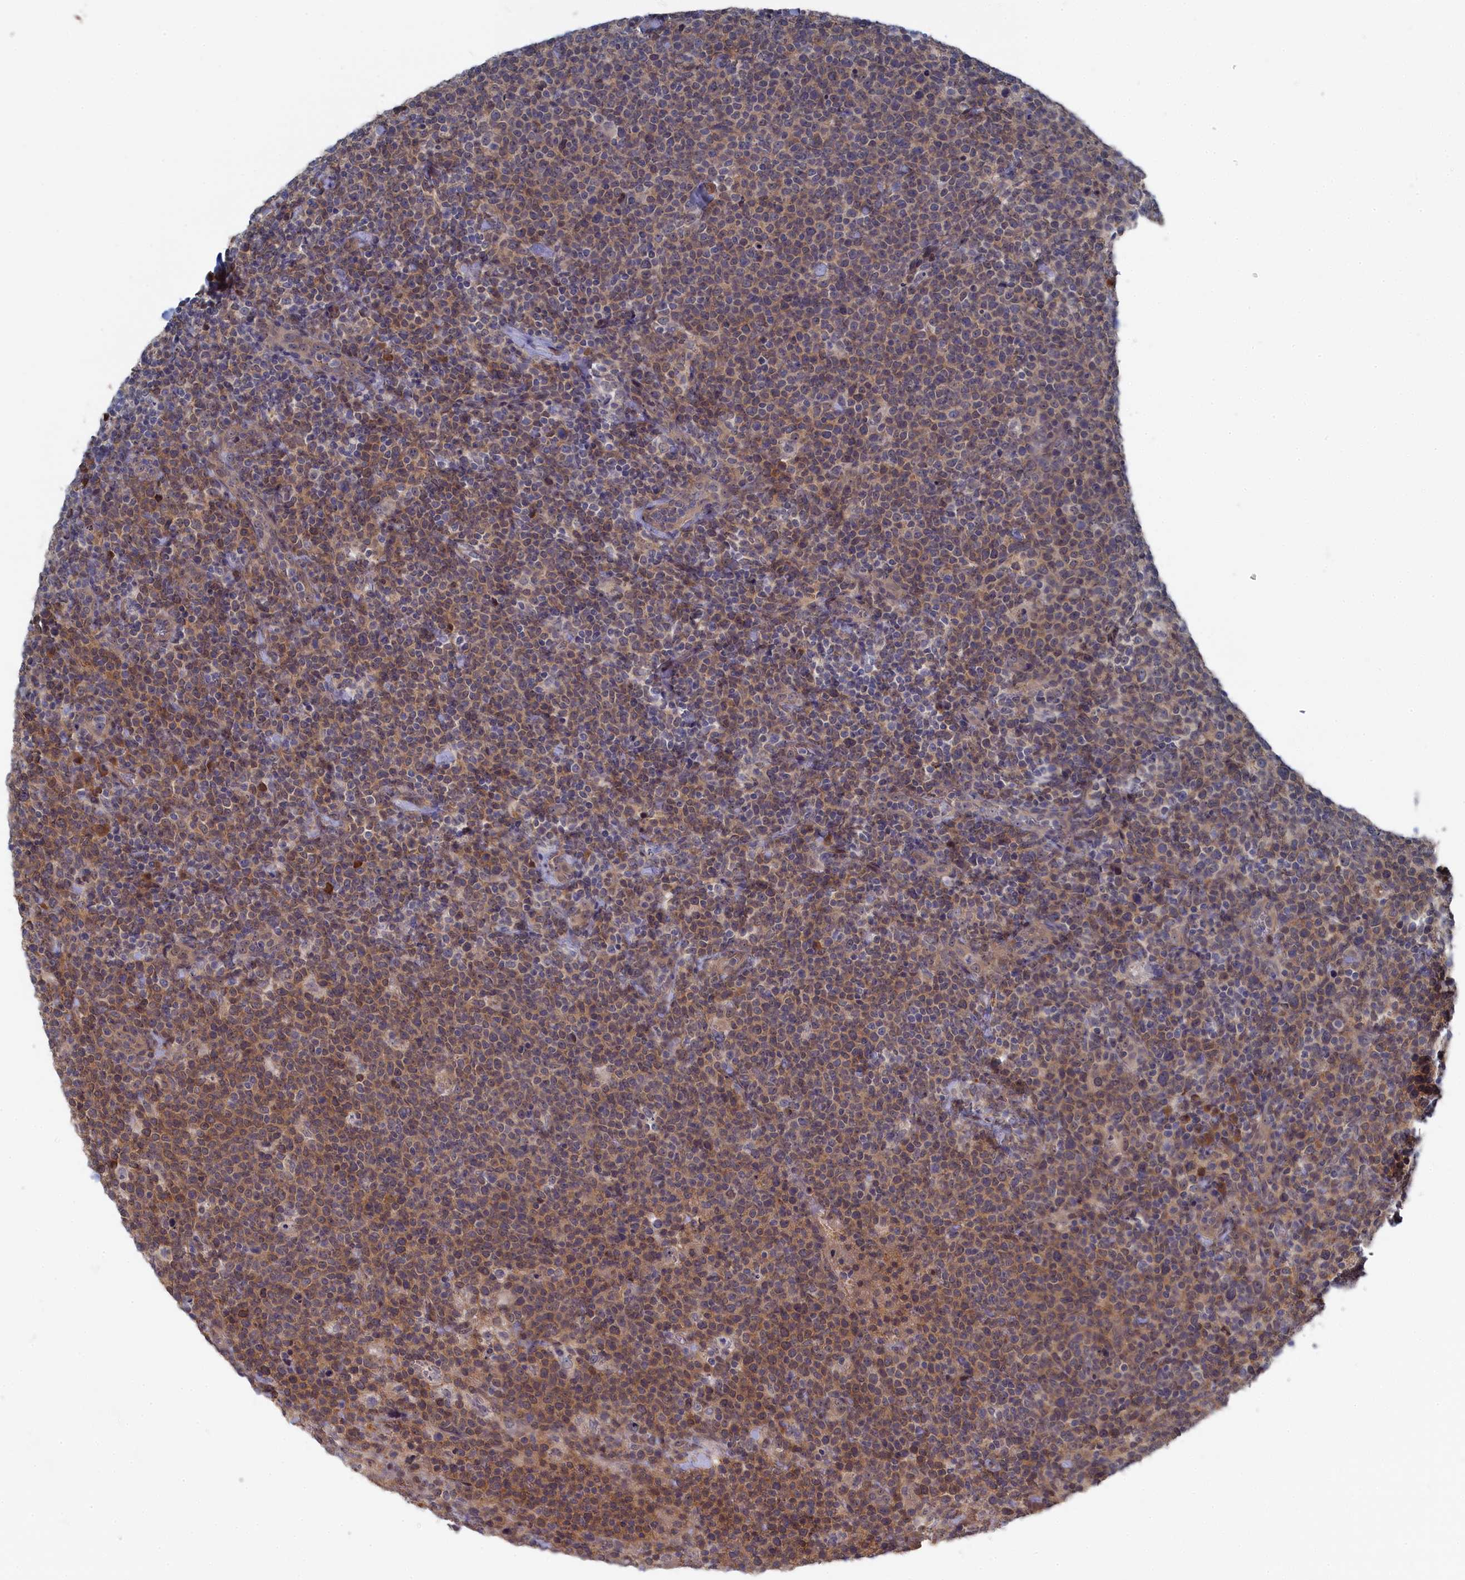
{"staining": {"intensity": "weak", "quantity": "25%-75%", "location": "cytoplasmic/membranous"}, "tissue": "lymphoma", "cell_type": "Tumor cells", "image_type": "cancer", "snomed": [{"axis": "morphology", "description": "Malignant lymphoma, non-Hodgkin's type, High grade"}, {"axis": "topography", "description": "Lymph node"}], "caption": "The immunohistochemical stain labels weak cytoplasmic/membranous staining in tumor cells of lymphoma tissue.", "gene": "IRGQ", "patient": {"sex": "male", "age": 61}}